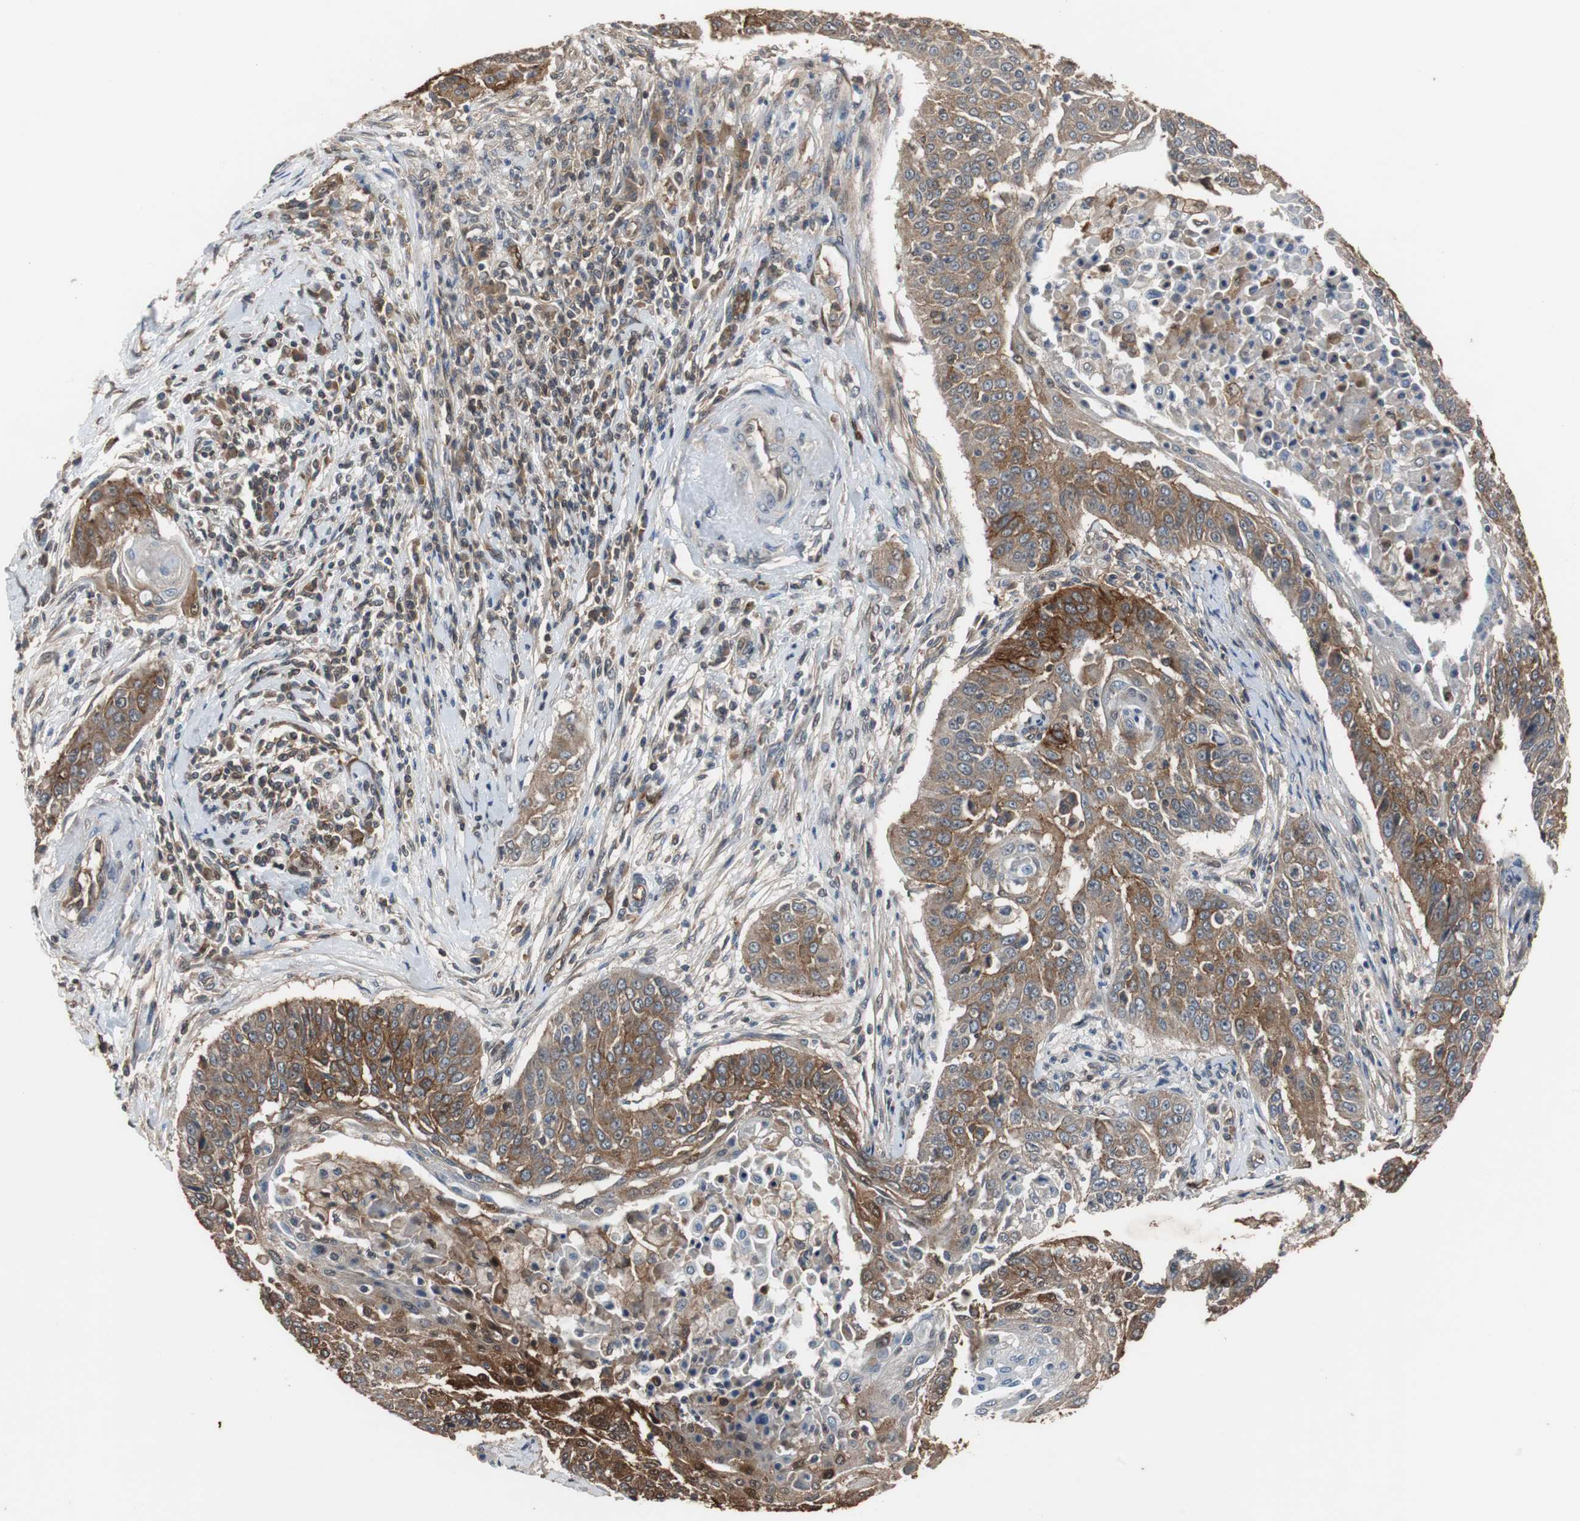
{"staining": {"intensity": "strong", "quantity": ">75%", "location": "cytoplasmic/membranous"}, "tissue": "cervical cancer", "cell_type": "Tumor cells", "image_type": "cancer", "snomed": [{"axis": "morphology", "description": "Squamous cell carcinoma, NOS"}, {"axis": "topography", "description": "Cervix"}], "caption": "Immunohistochemical staining of cervical cancer (squamous cell carcinoma) exhibits strong cytoplasmic/membranous protein expression in approximately >75% of tumor cells. (DAB (3,3'-diaminobenzidine) = brown stain, brightfield microscopy at high magnification).", "gene": "NDRG1", "patient": {"sex": "female", "age": 33}}